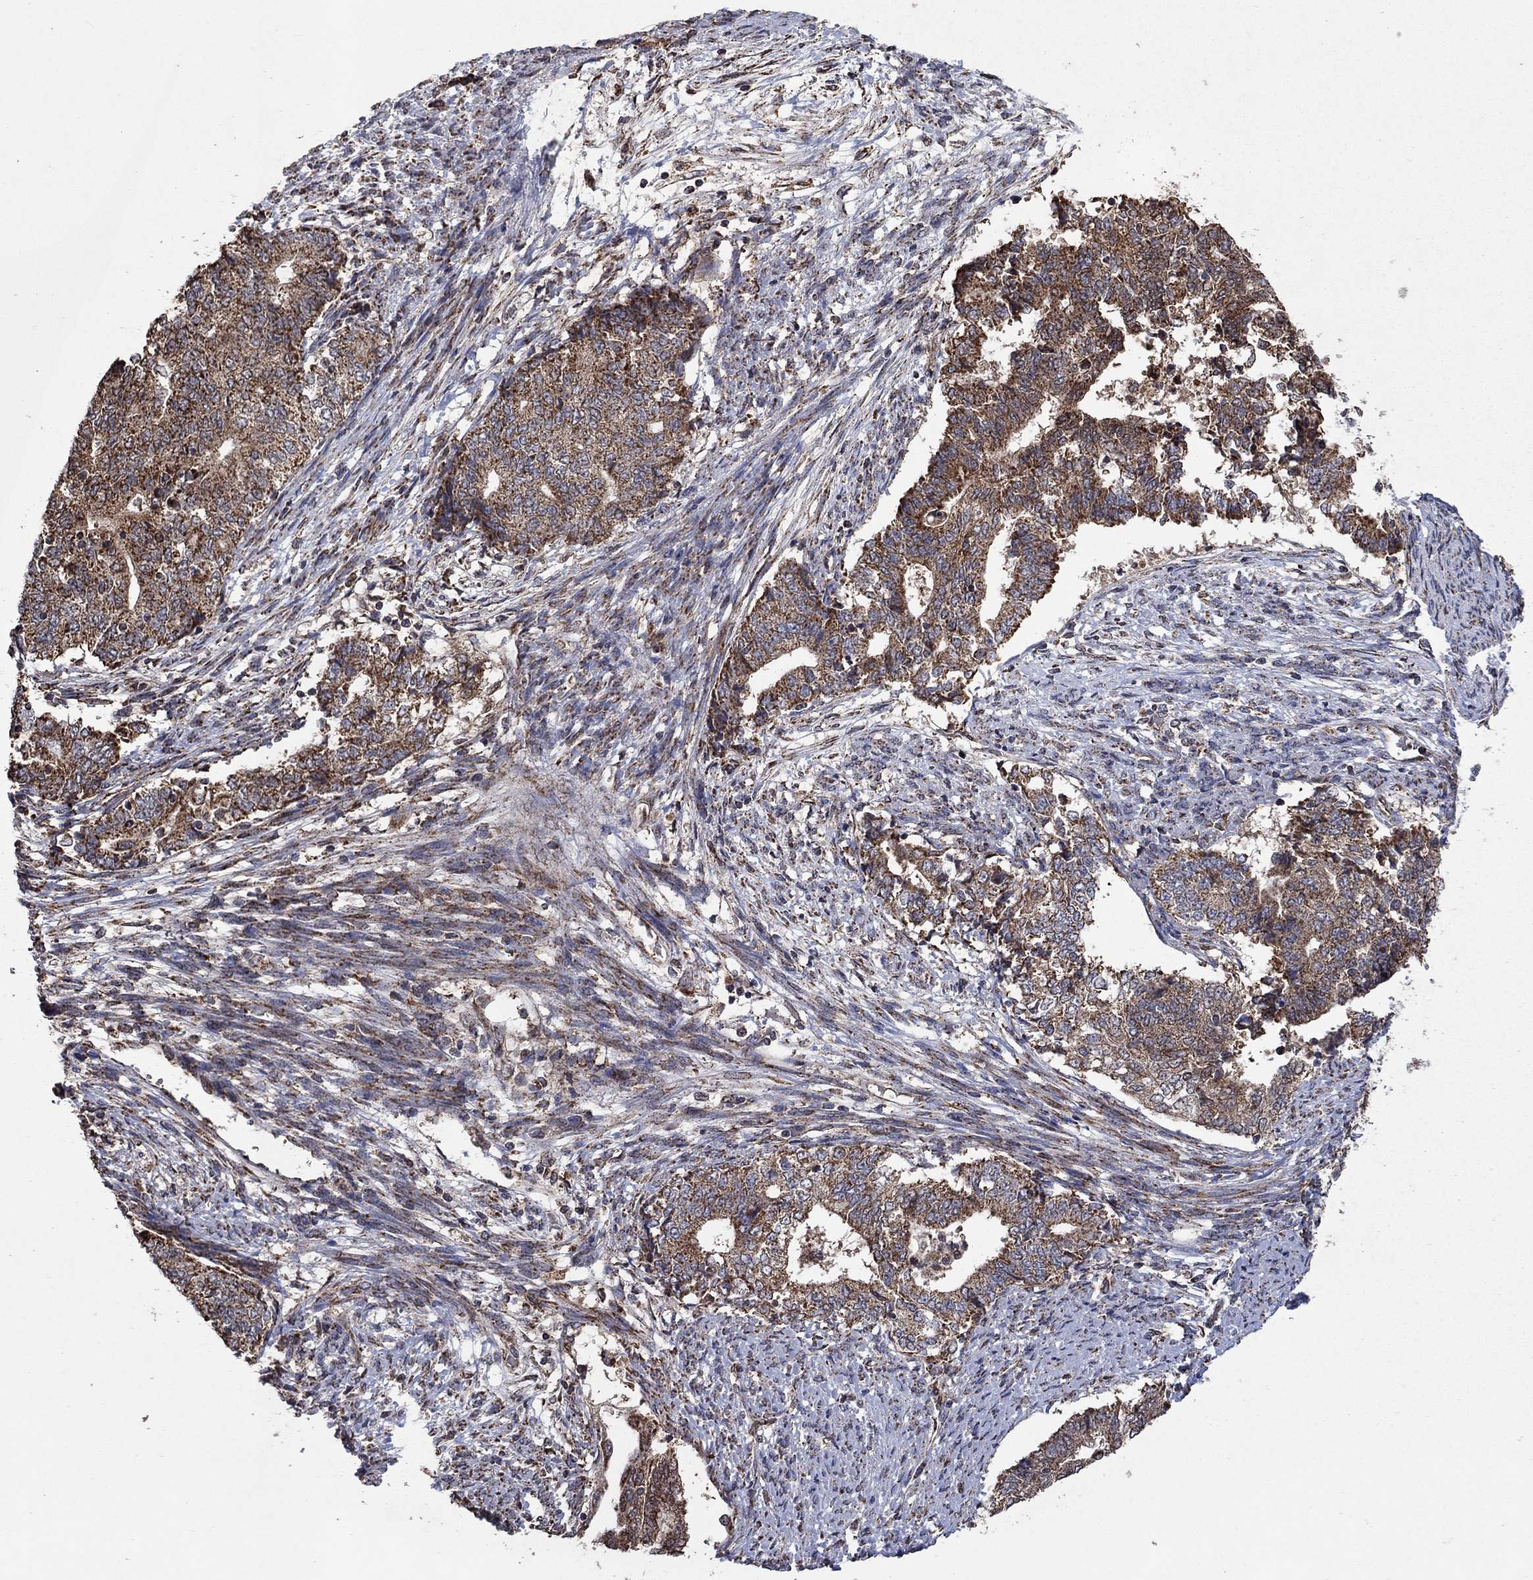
{"staining": {"intensity": "strong", "quantity": "25%-75%", "location": "cytoplasmic/membranous"}, "tissue": "endometrial cancer", "cell_type": "Tumor cells", "image_type": "cancer", "snomed": [{"axis": "morphology", "description": "Adenocarcinoma, NOS"}, {"axis": "topography", "description": "Endometrium"}], "caption": "Brown immunohistochemical staining in endometrial adenocarcinoma exhibits strong cytoplasmic/membranous expression in about 25%-75% of tumor cells.", "gene": "DPH1", "patient": {"sex": "female", "age": 65}}